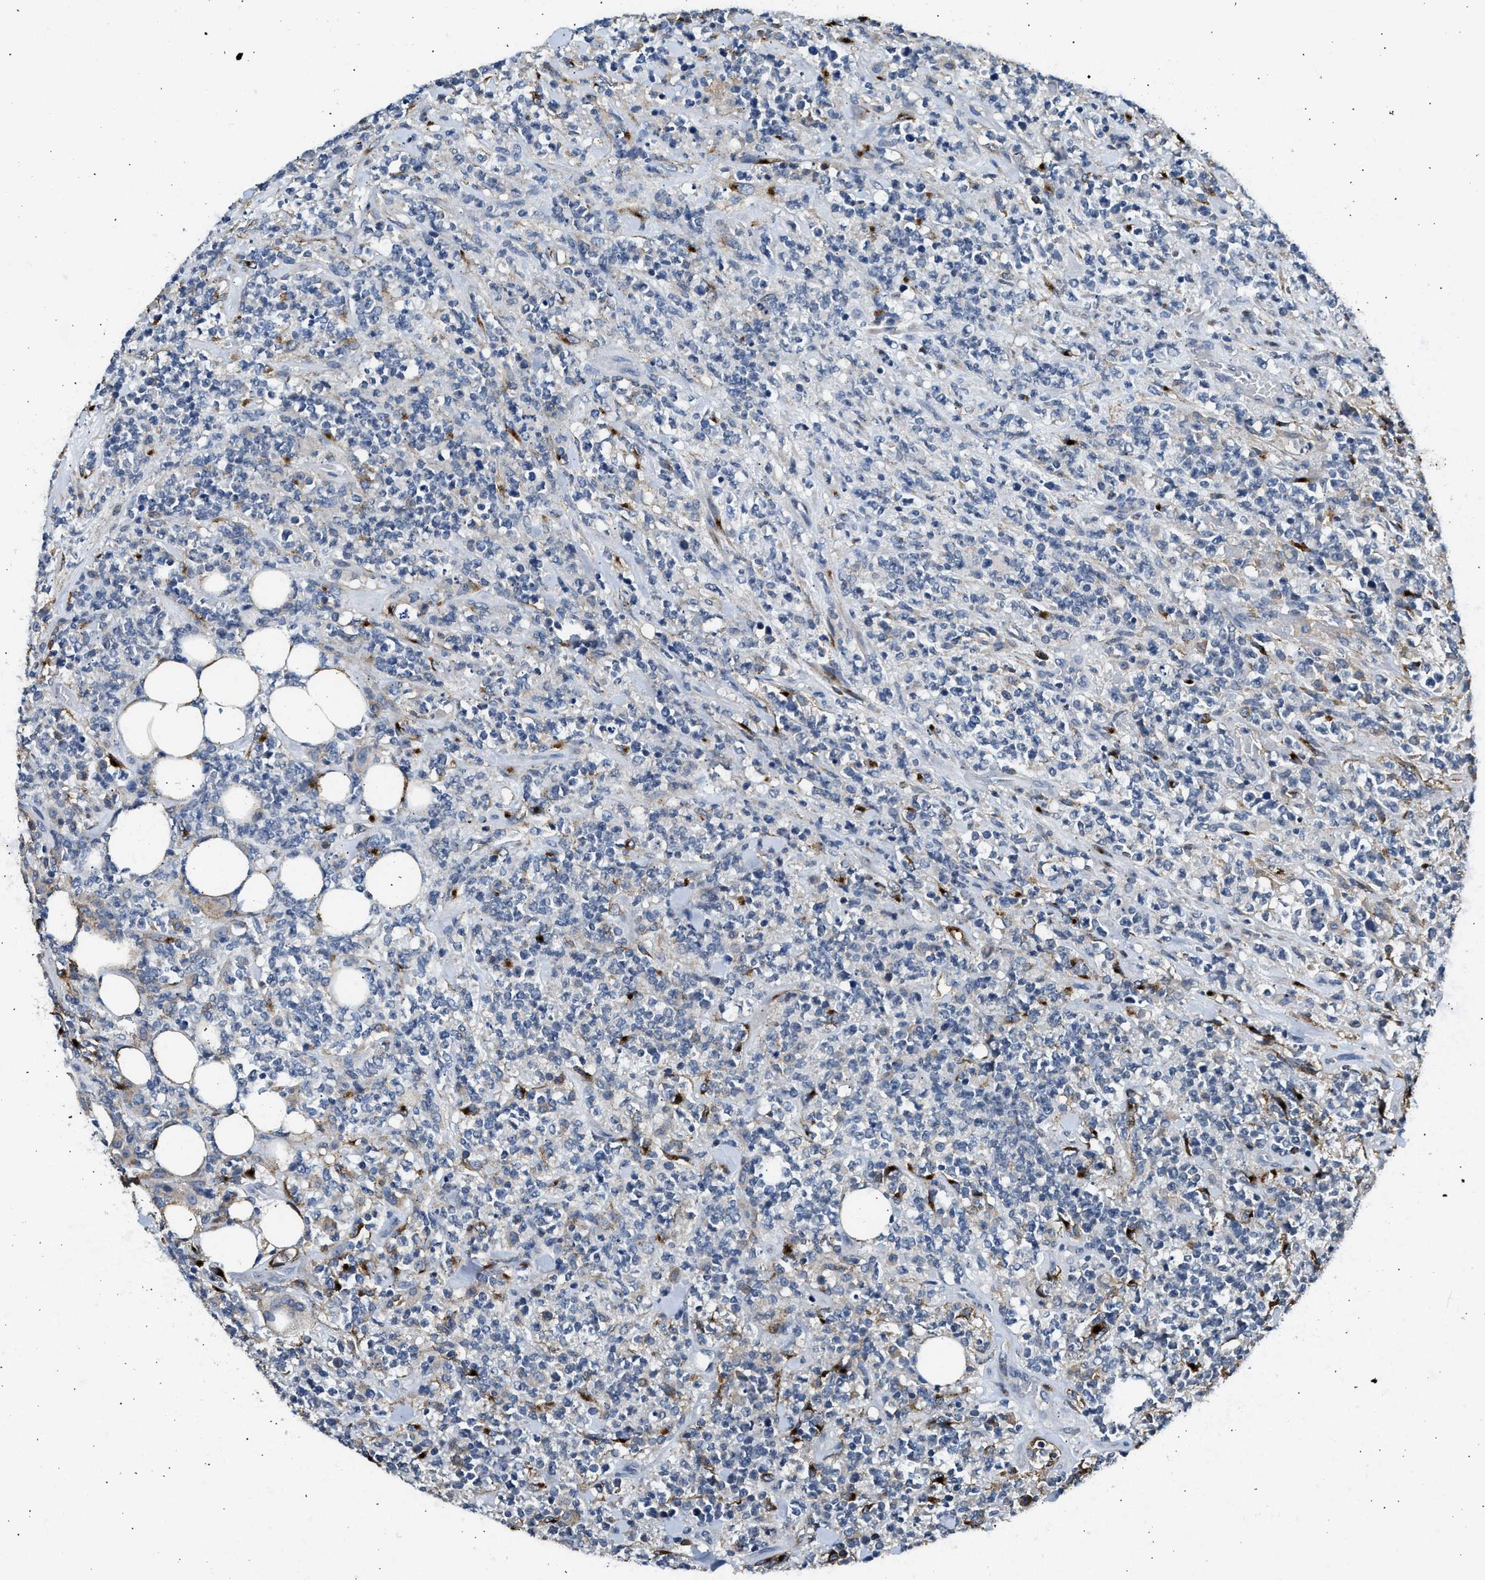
{"staining": {"intensity": "negative", "quantity": "none", "location": "none"}, "tissue": "lymphoma", "cell_type": "Tumor cells", "image_type": "cancer", "snomed": [{"axis": "morphology", "description": "Malignant lymphoma, non-Hodgkin's type, High grade"}, {"axis": "topography", "description": "Soft tissue"}], "caption": "This is an immunohistochemistry histopathology image of lymphoma. There is no positivity in tumor cells.", "gene": "LRP1", "patient": {"sex": "male", "age": 18}}